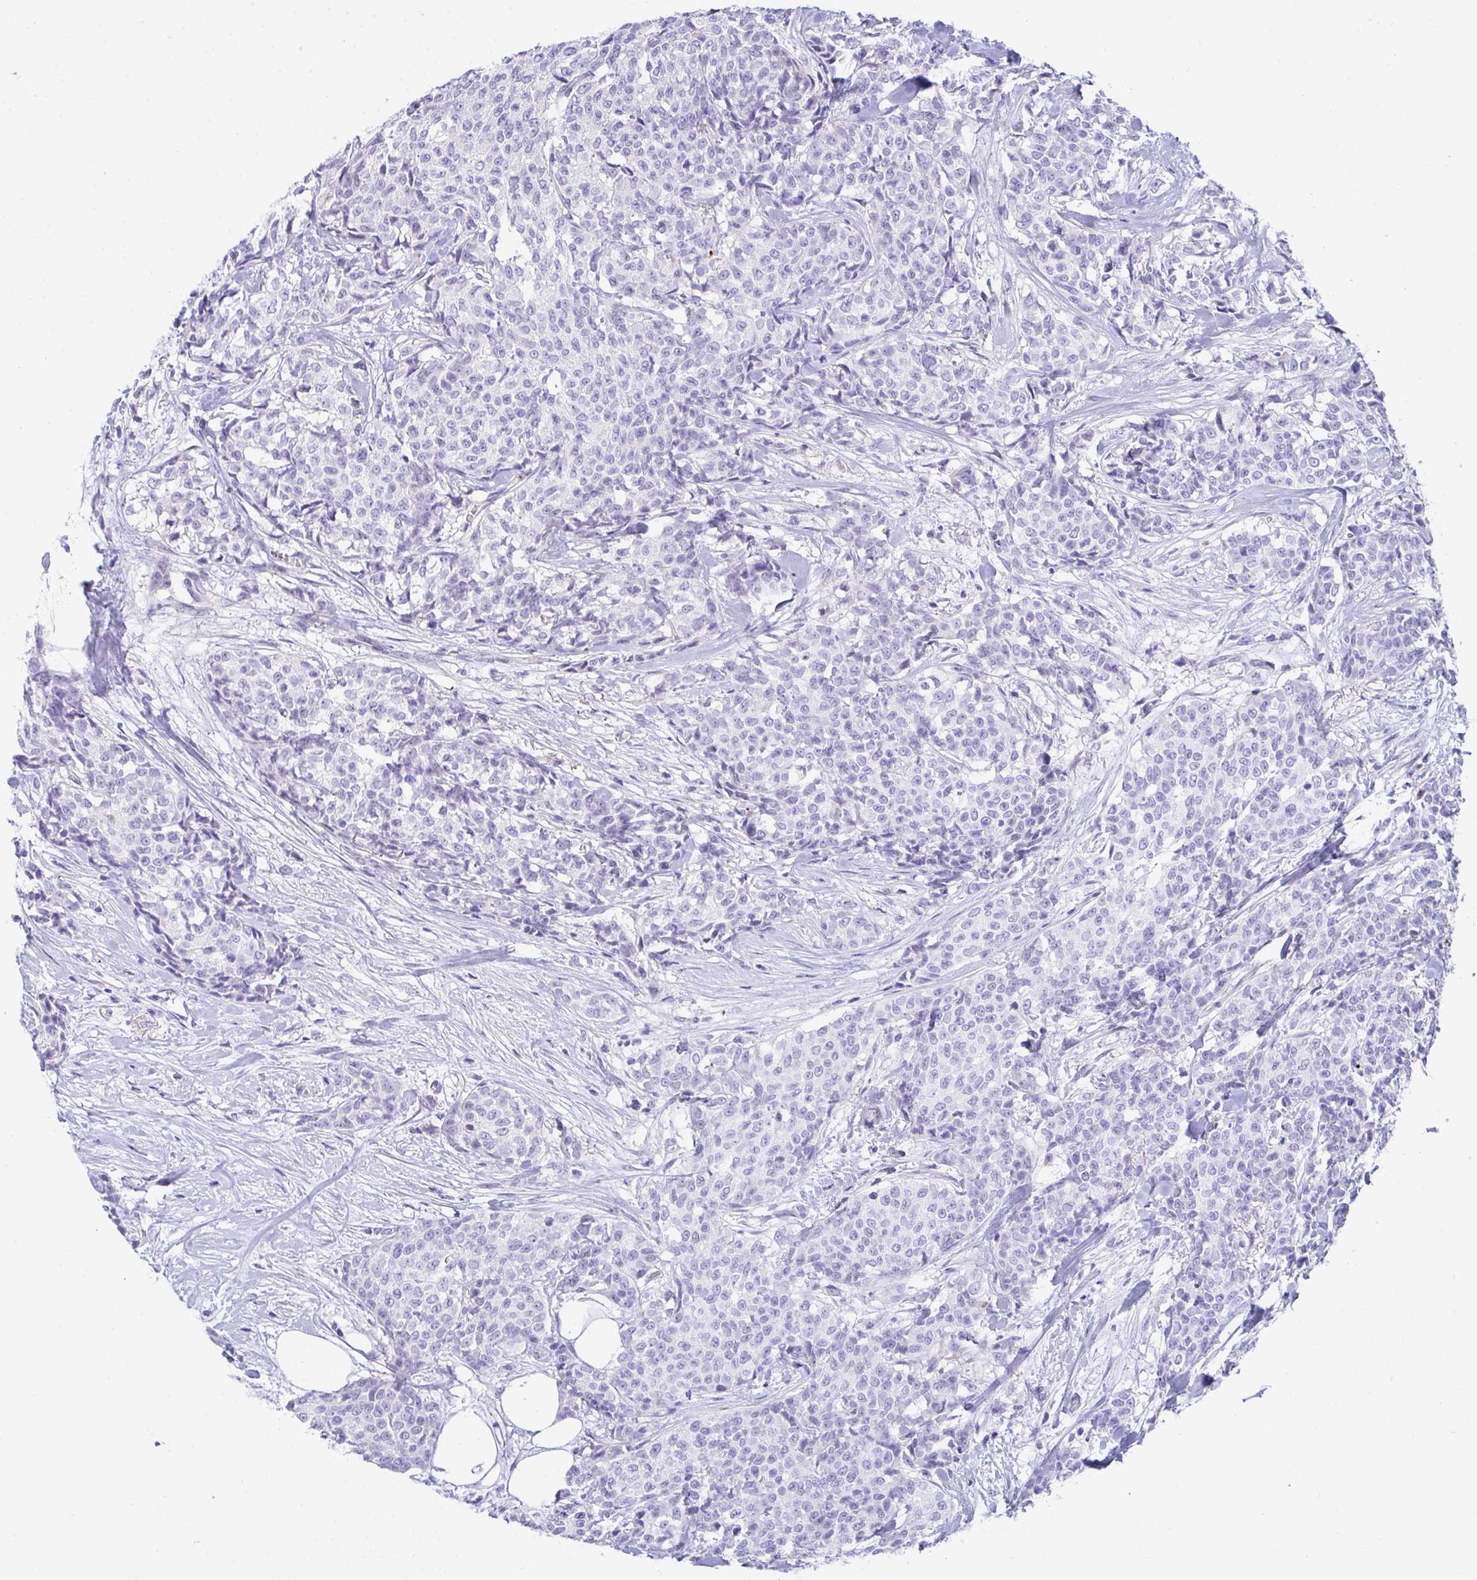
{"staining": {"intensity": "negative", "quantity": "none", "location": "none"}, "tissue": "breast cancer", "cell_type": "Tumor cells", "image_type": "cancer", "snomed": [{"axis": "morphology", "description": "Duct carcinoma"}, {"axis": "topography", "description": "Breast"}], "caption": "Histopathology image shows no significant protein staining in tumor cells of breast cancer (infiltrating ductal carcinoma).", "gene": "KMT2E", "patient": {"sex": "female", "age": 91}}